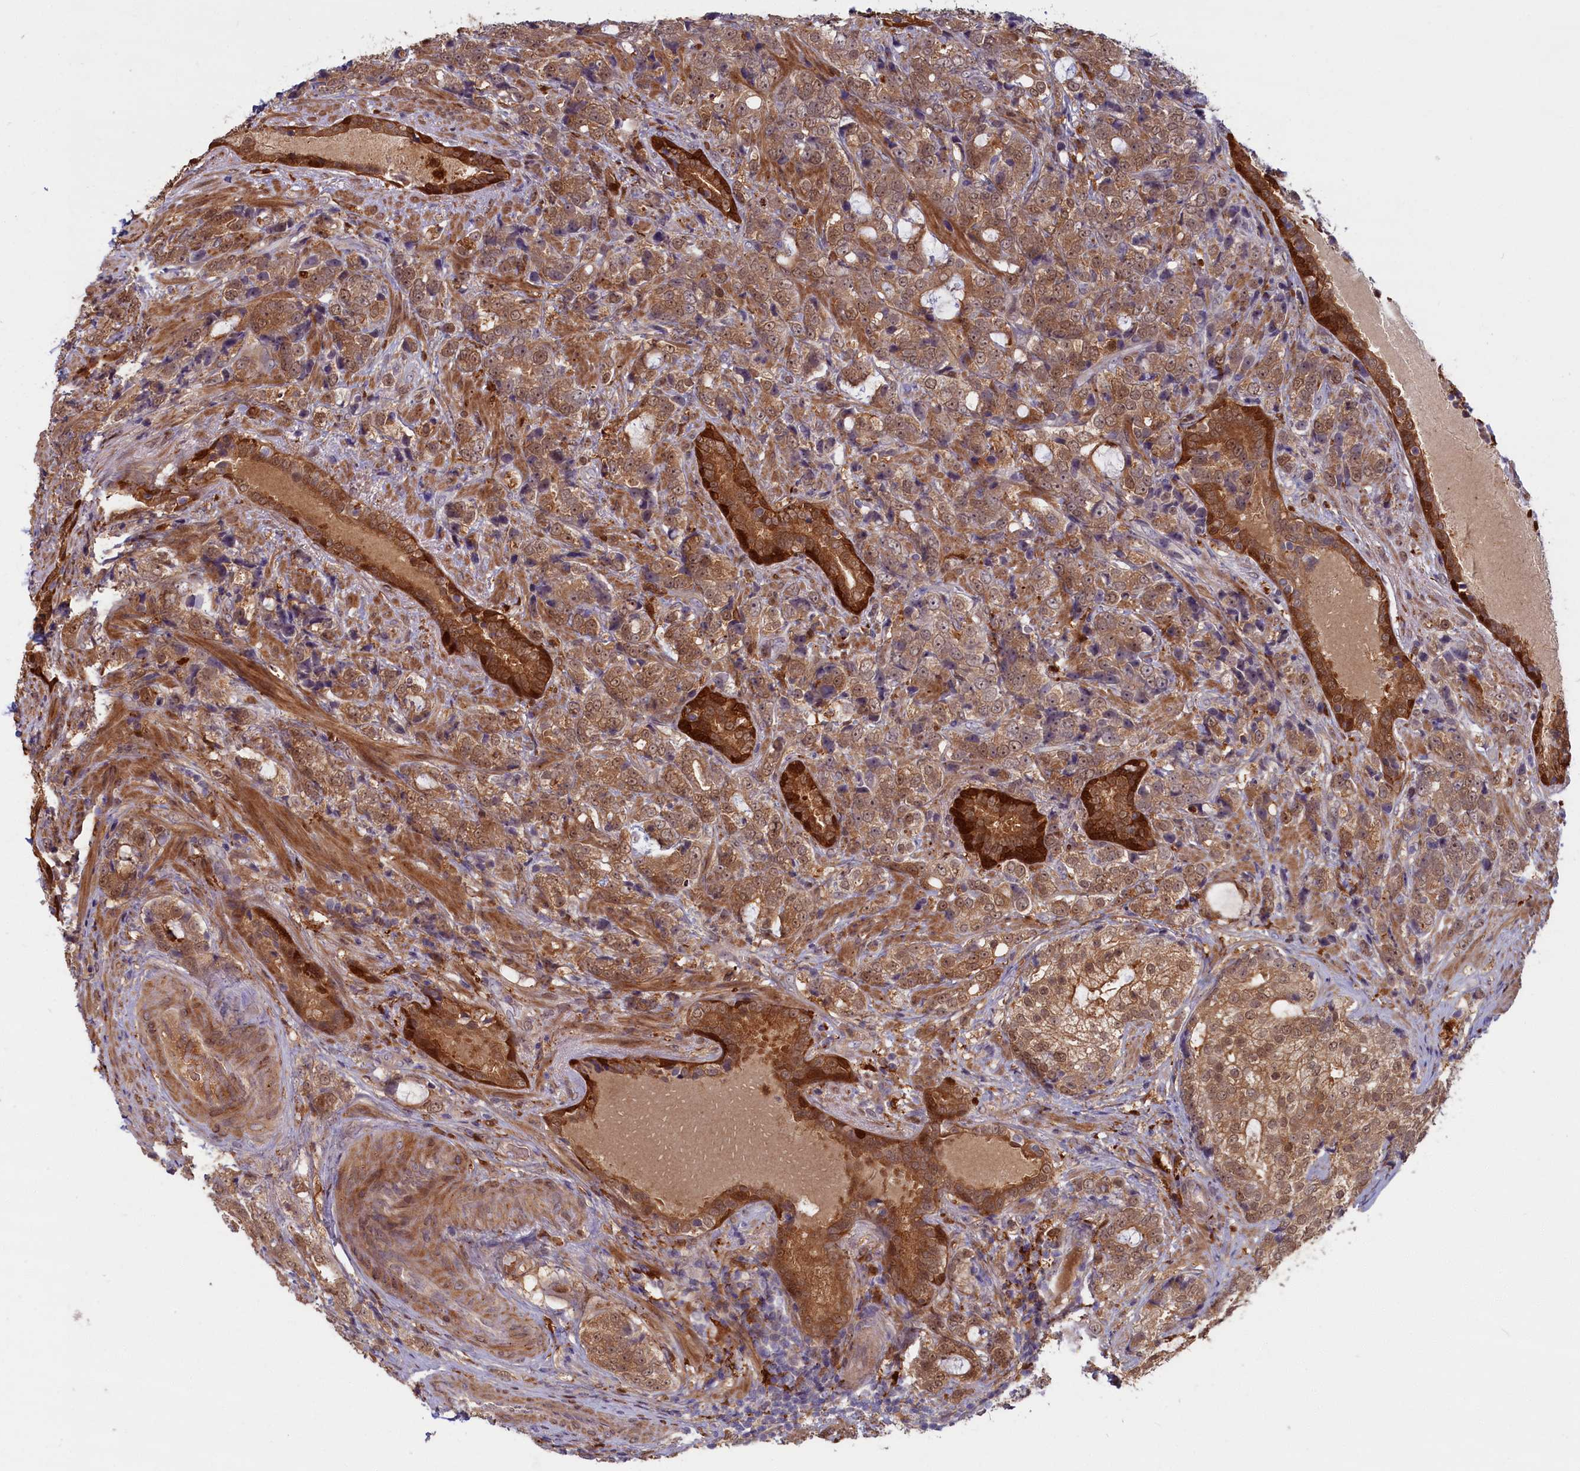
{"staining": {"intensity": "moderate", "quantity": ">75%", "location": "cytoplasmic/membranous"}, "tissue": "prostate cancer", "cell_type": "Tumor cells", "image_type": "cancer", "snomed": [{"axis": "morphology", "description": "Adenocarcinoma, High grade"}, {"axis": "topography", "description": "Prostate"}], "caption": "Immunohistochemical staining of human prostate cancer exhibits moderate cytoplasmic/membranous protein positivity in about >75% of tumor cells. The staining was performed using DAB to visualize the protein expression in brown, while the nuclei were stained in blue with hematoxylin (Magnification: 20x).", "gene": "BLVRB", "patient": {"sex": "male", "age": 67}}